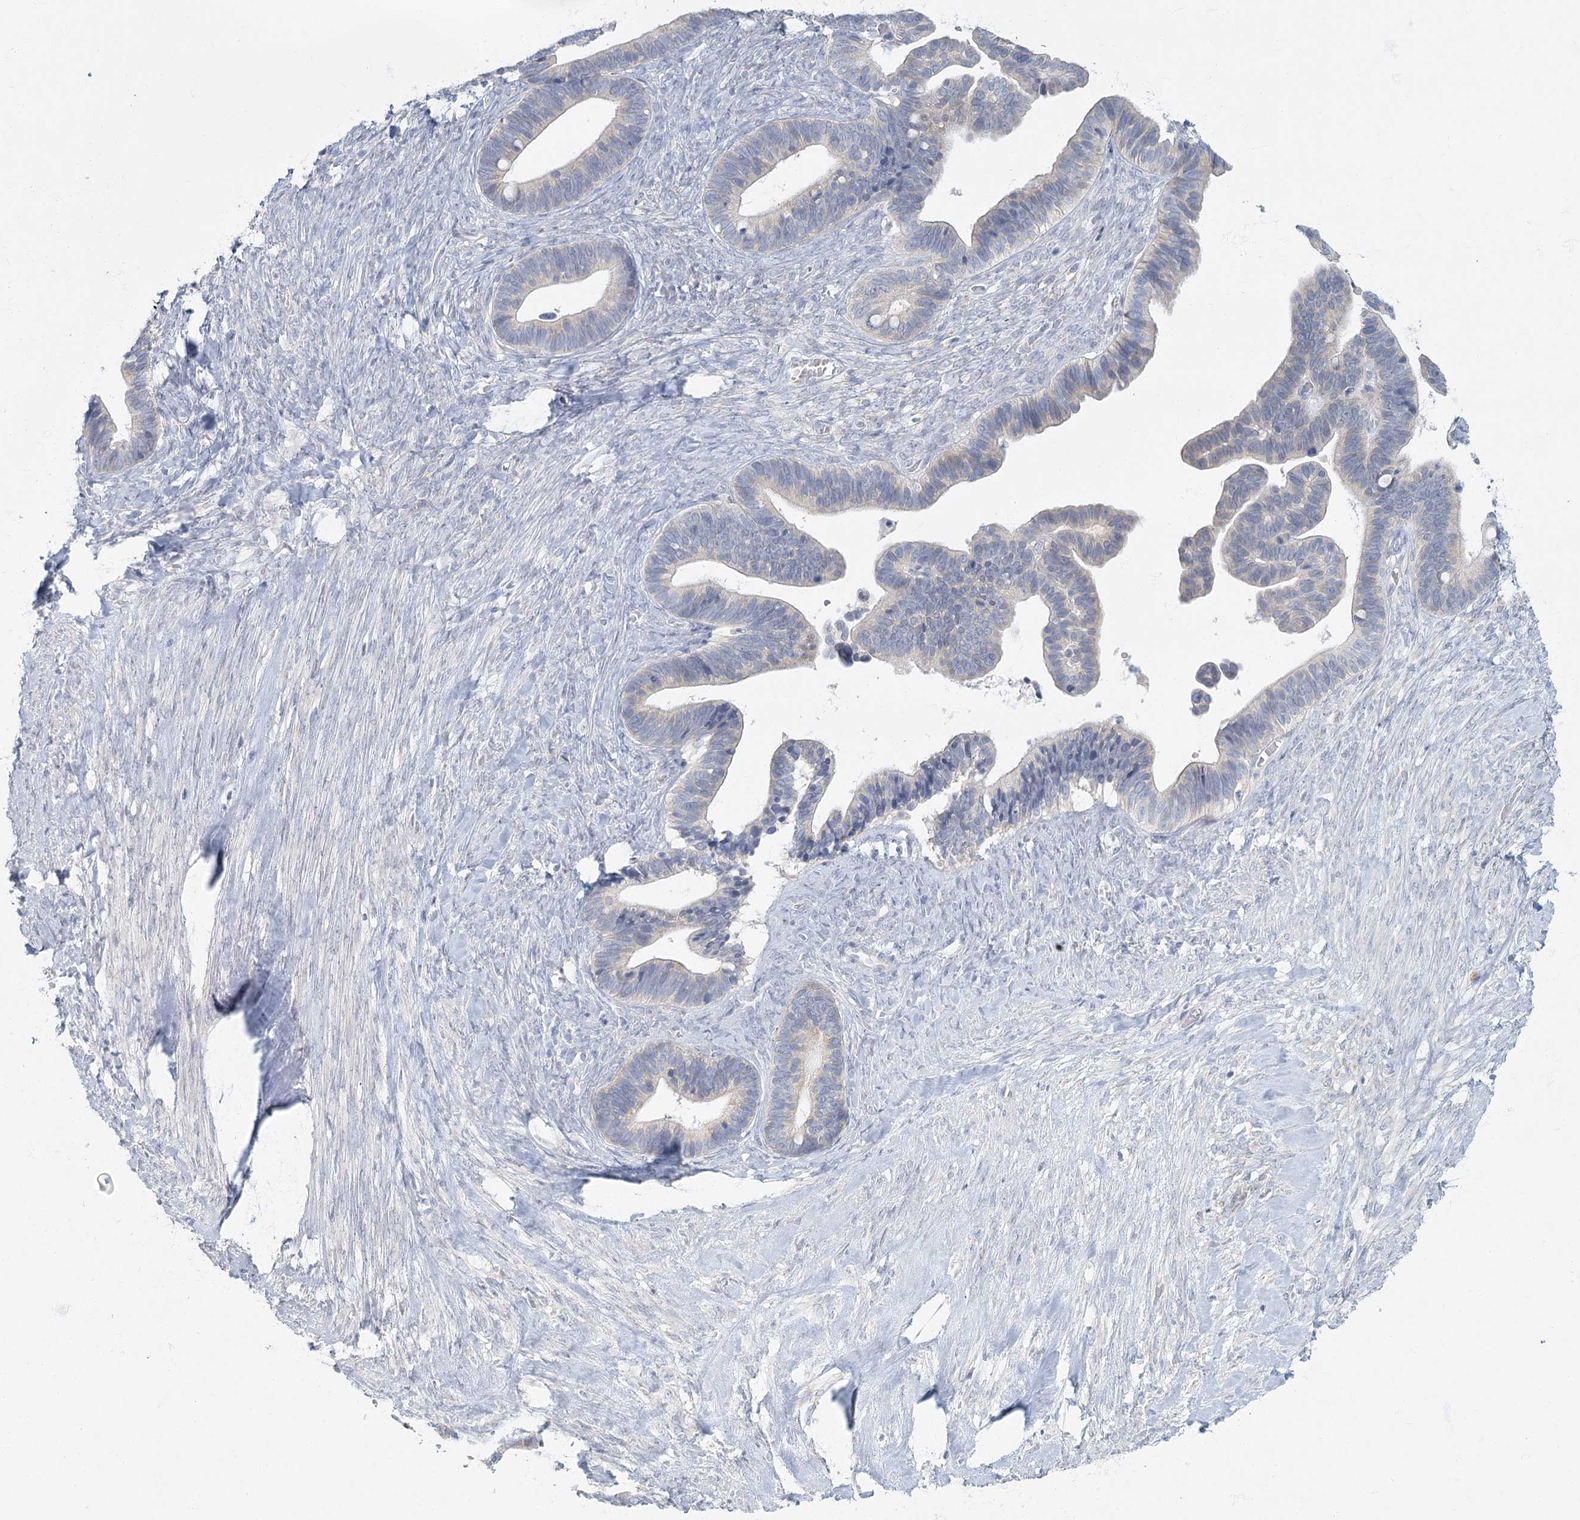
{"staining": {"intensity": "negative", "quantity": "none", "location": "none"}, "tissue": "ovarian cancer", "cell_type": "Tumor cells", "image_type": "cancer", "snomed": [{"axis": "morphology", "description": "Cystadenocarcinoma, serous, NOS"}, {"axis": "topography", "description": "Ovary"}], "caption": "Tumor cells are negative for protein expression in human ovarian cancer (serous cystadenocarcinoma).", "gene": "FAM110C", "patient": {"sex": "female", "age": 56}}